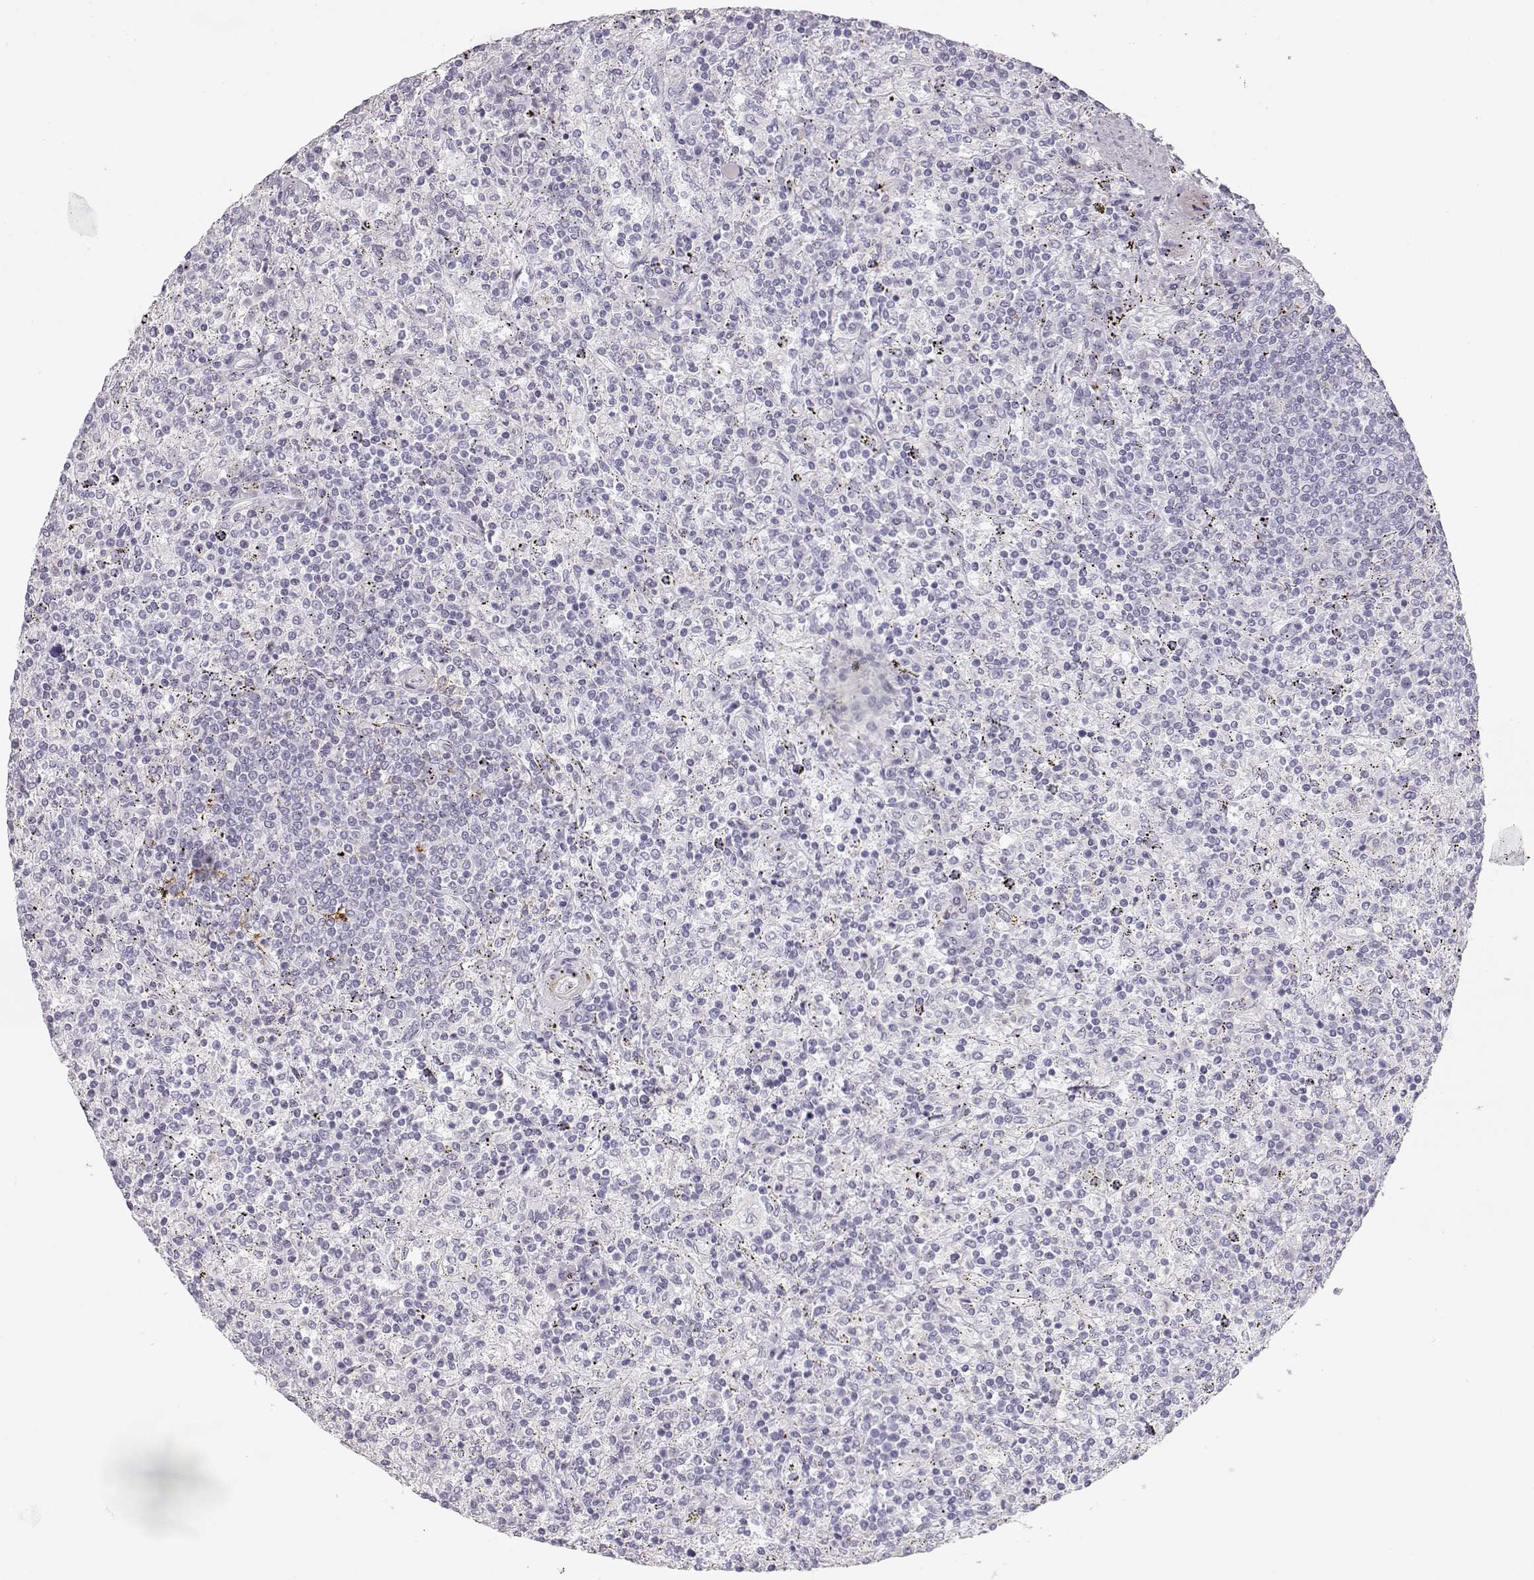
{"staining": {"intensity": "negative", "quantity": "none", "location": "none"}, "tissue": "lymphoma", "cell_type": "Tumor cells", "image_type": "cancer", "snomed": [{"axis": "morphology", "description": "Malignant lymphoma, non-Hodgkin's type, Low grade"}, {"axis": "topography", "description": "Spleen"}], "caption": "This is a image of immunohistochemistry (IHC) staining of malignant lymphoma, non-Hodgkin's type (low-grade), which shows no staining in tumor cells. The staining was performed using DAB to visualize the protein expression in brown, while the nuclei were stained in blue with hematoxylin (Magnification: 20x).", "gene": "MIP", "patient": {"sex": "male", "age": 62}}